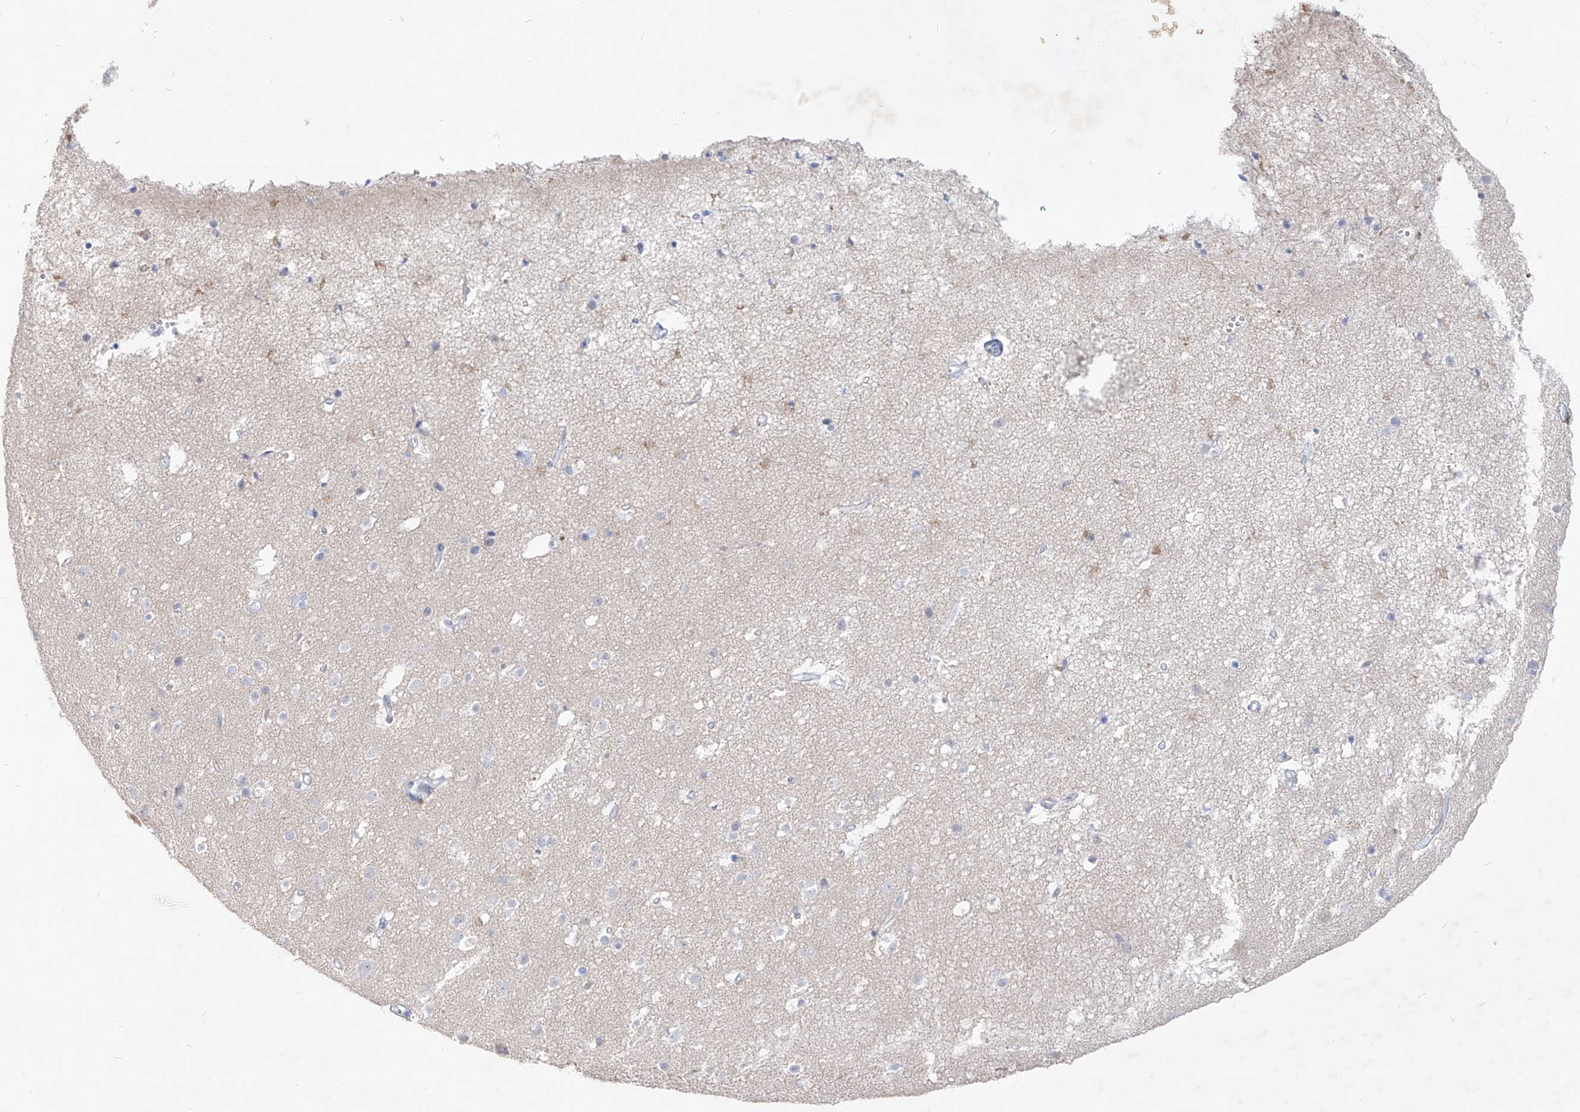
{"staining": {"intensity": "negative", "quantity": "none", "location": "none"}, "tissue": "cerebral cortex", "cell_type": "Endothelial cells", "image_type": "normal", "snomed": [{"axis": "morphology", "description": "Normal tissue, NOS"}, {"axis": "topography", "description": "Cerebral cortex"}], "caption": "This is an immunohistochemistry (IHC) photomicrograph of unremarkable human cerebral cortex. There is no staining in endothelial cells.", "gene": "FRS3", "patient": {"sex": "male", "age": 54}}